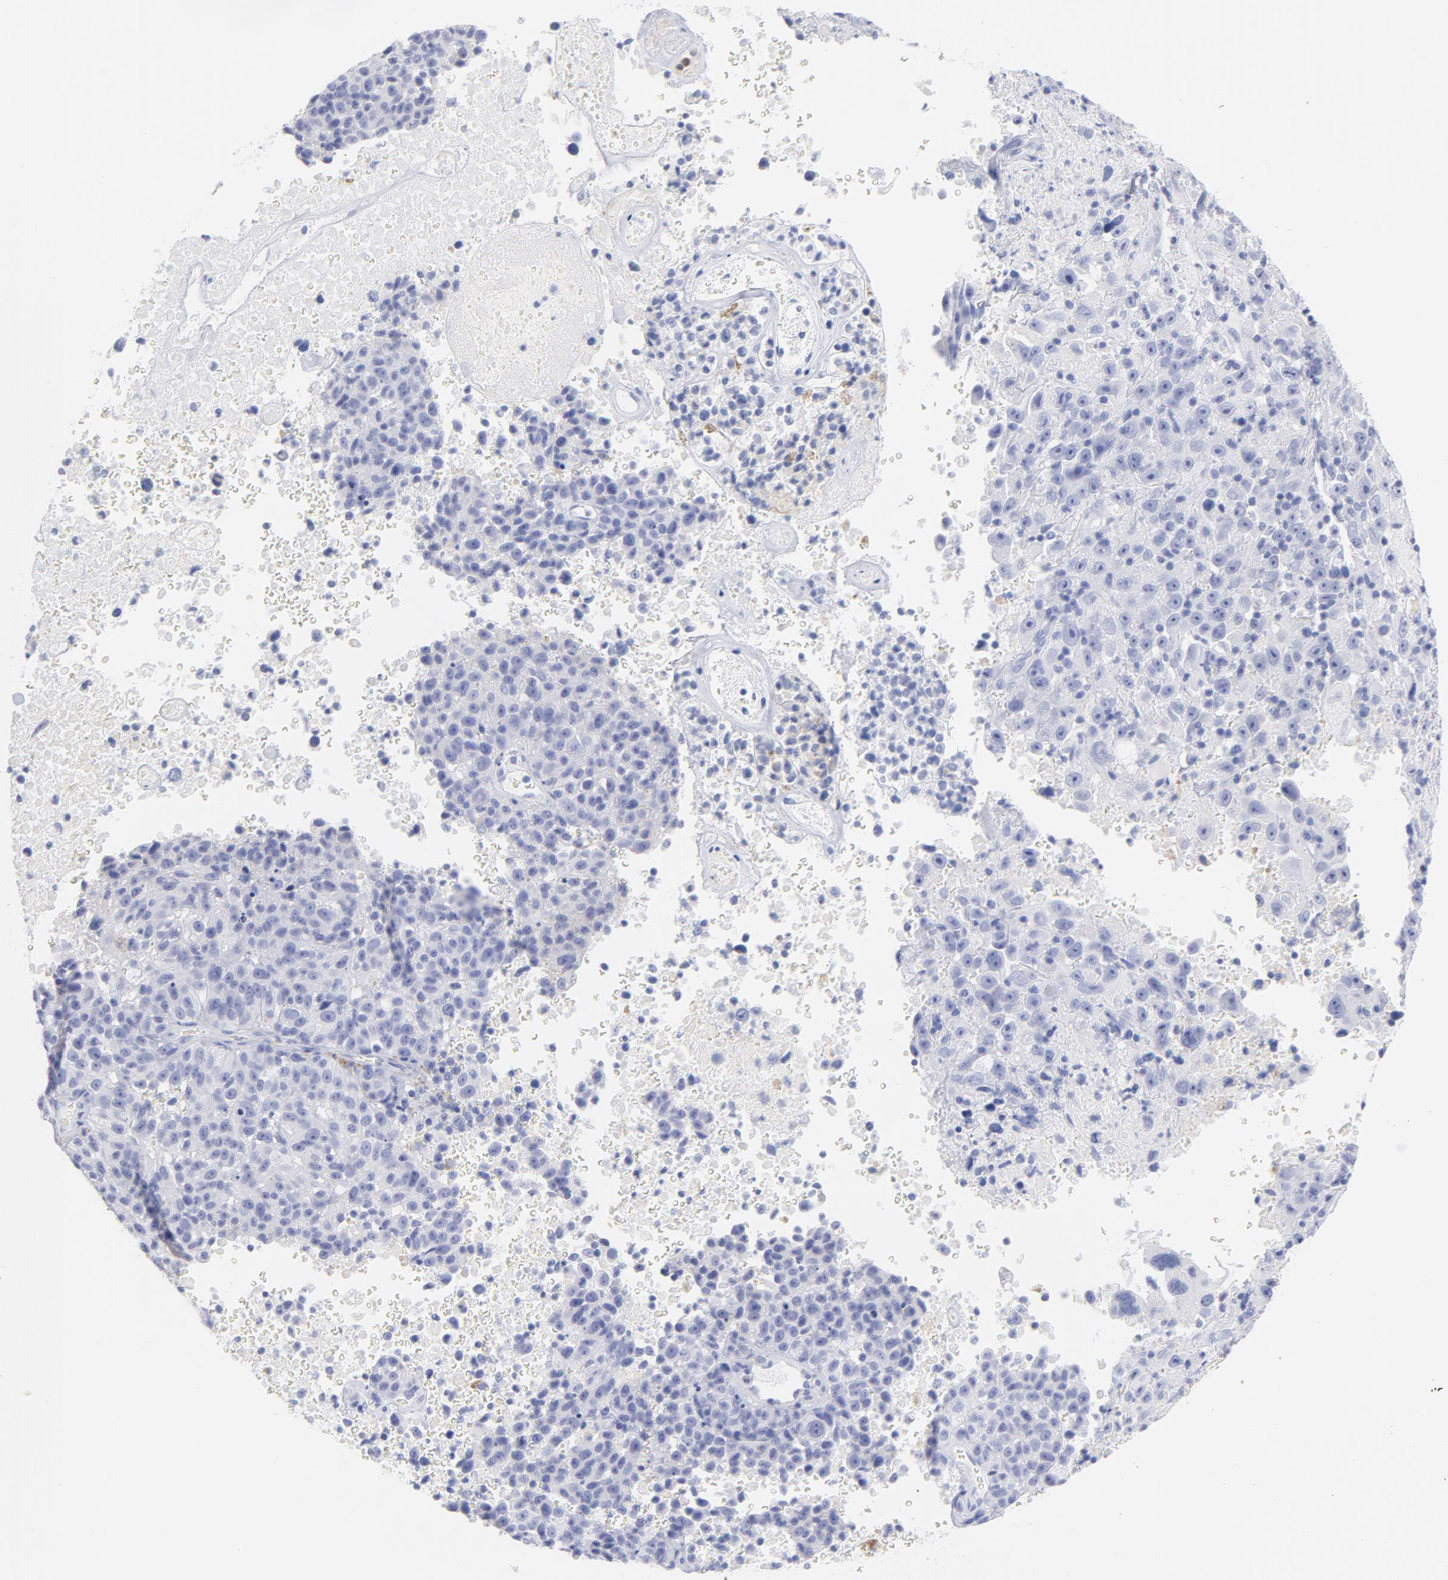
{"staining": {"intensity": "negative", "quantity": "none", "location": "none"}, "tissue": "melanoma", "cell_type": "Tumor cells", "image_type": "cancer", "snomed": [{"axis": "morphology", "description": "Malignant melanoma, Metastatic site"}, {"axis": "topography", "description": "Cerebral cortex"}], "caption": "The image displays no significant expression in tumor cells of melanoma.", "gene": "SCGN", "patient": {"sex": "female", "age": 52}}